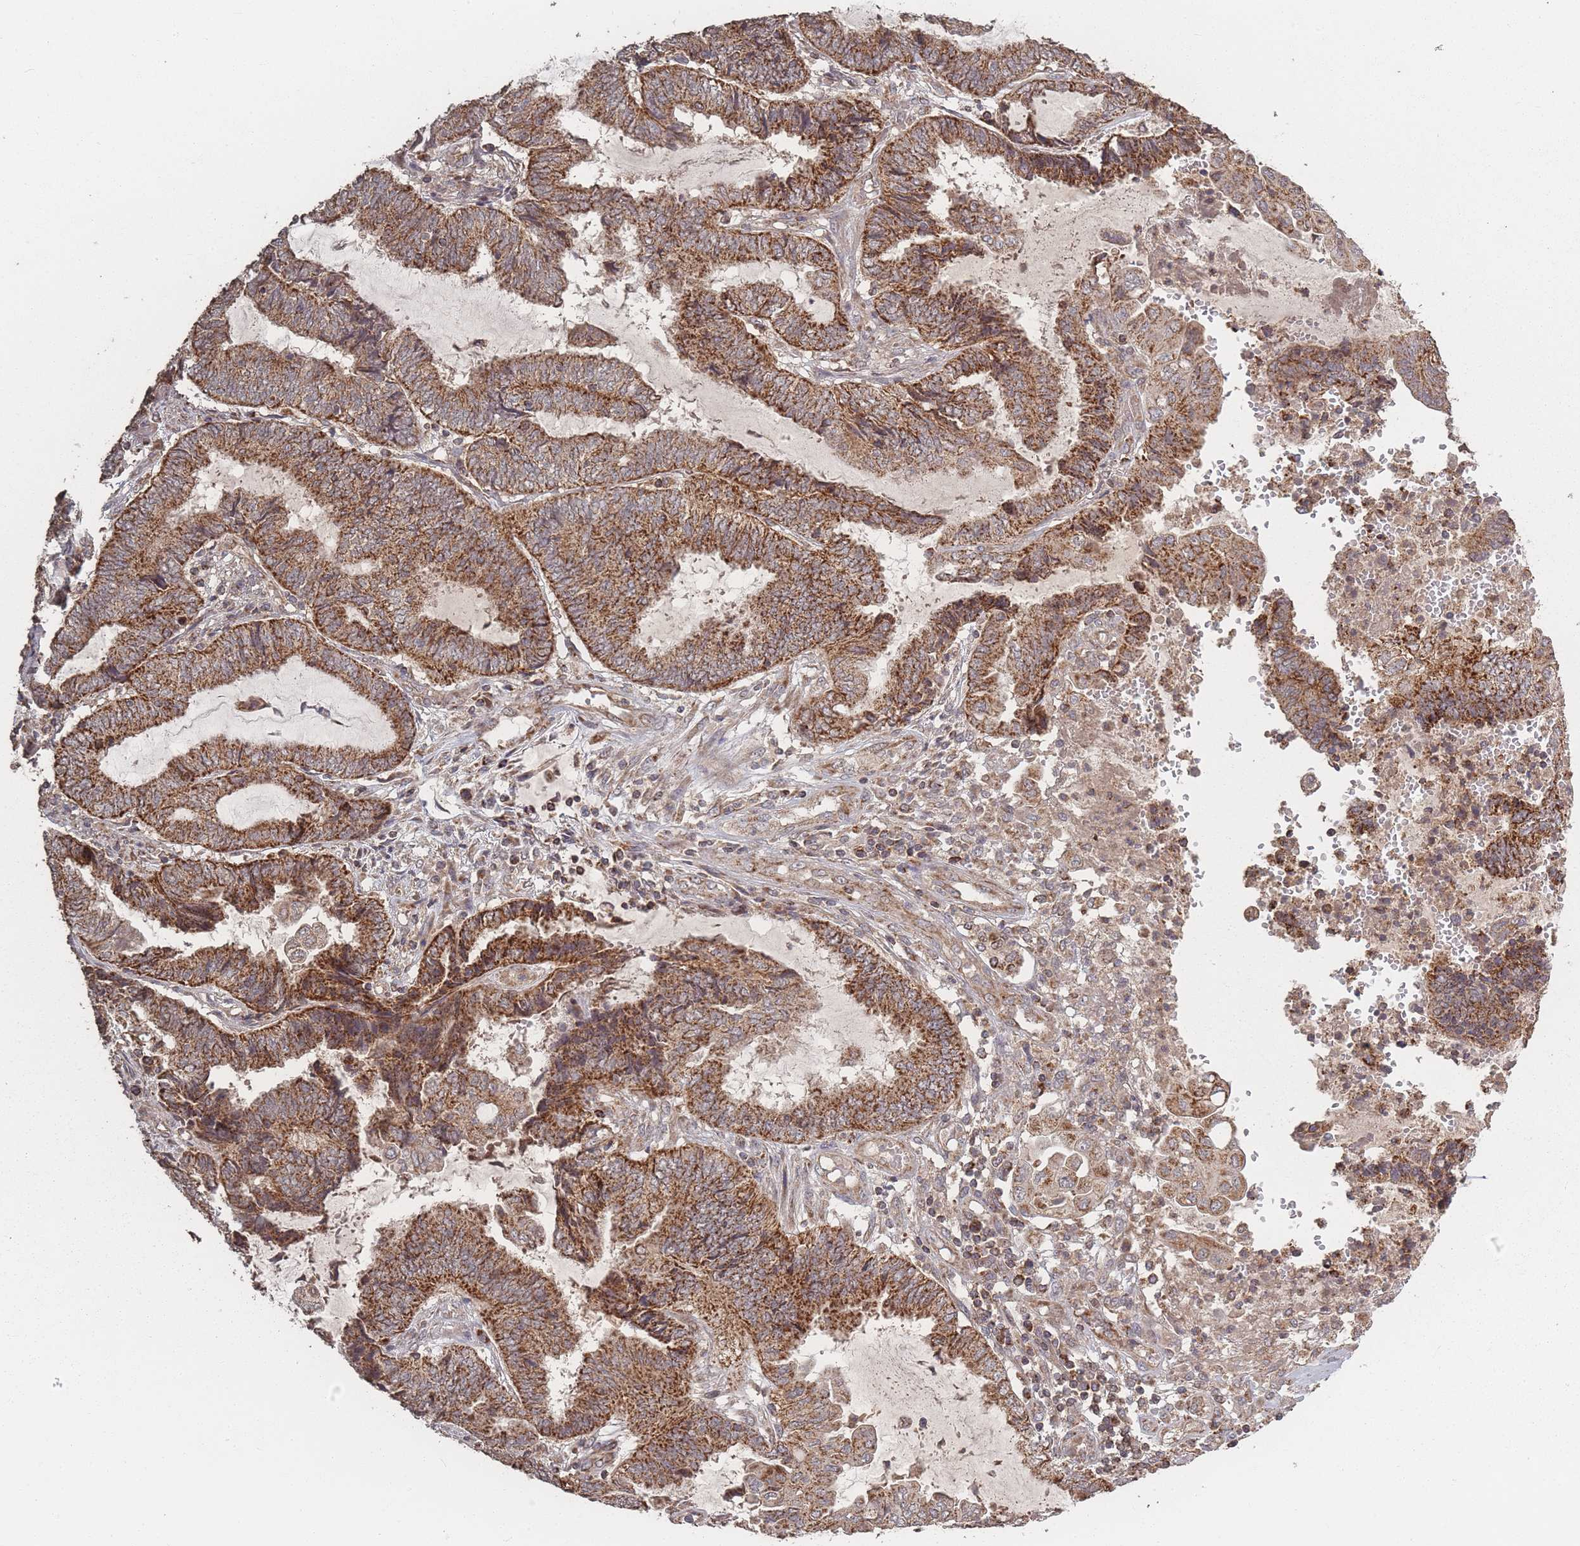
{"staining": {"intensity": "strong", "quantity": ">75%", "location": "cytoplasmic/membranous"}, "tissue": "endometrial cancer", "cell_type": "Tumor cells", "image_type": "cancer", "snomed": [{"axis": "morphology", "description": "Adenocarcinoma, NOS"}, {"axis": "topography", "description": "Uterus"}, {"axis": "topography", "description": "Endometrium"}], "caption": "Protein staining by immunohistochemistry shows strong cytoplasmic/membranous expression in about >75% of tumor cells in adenocarcinoma (endometrial).", "gene": "LYRM7", "patient": {"sex": "female", "age": 70}}